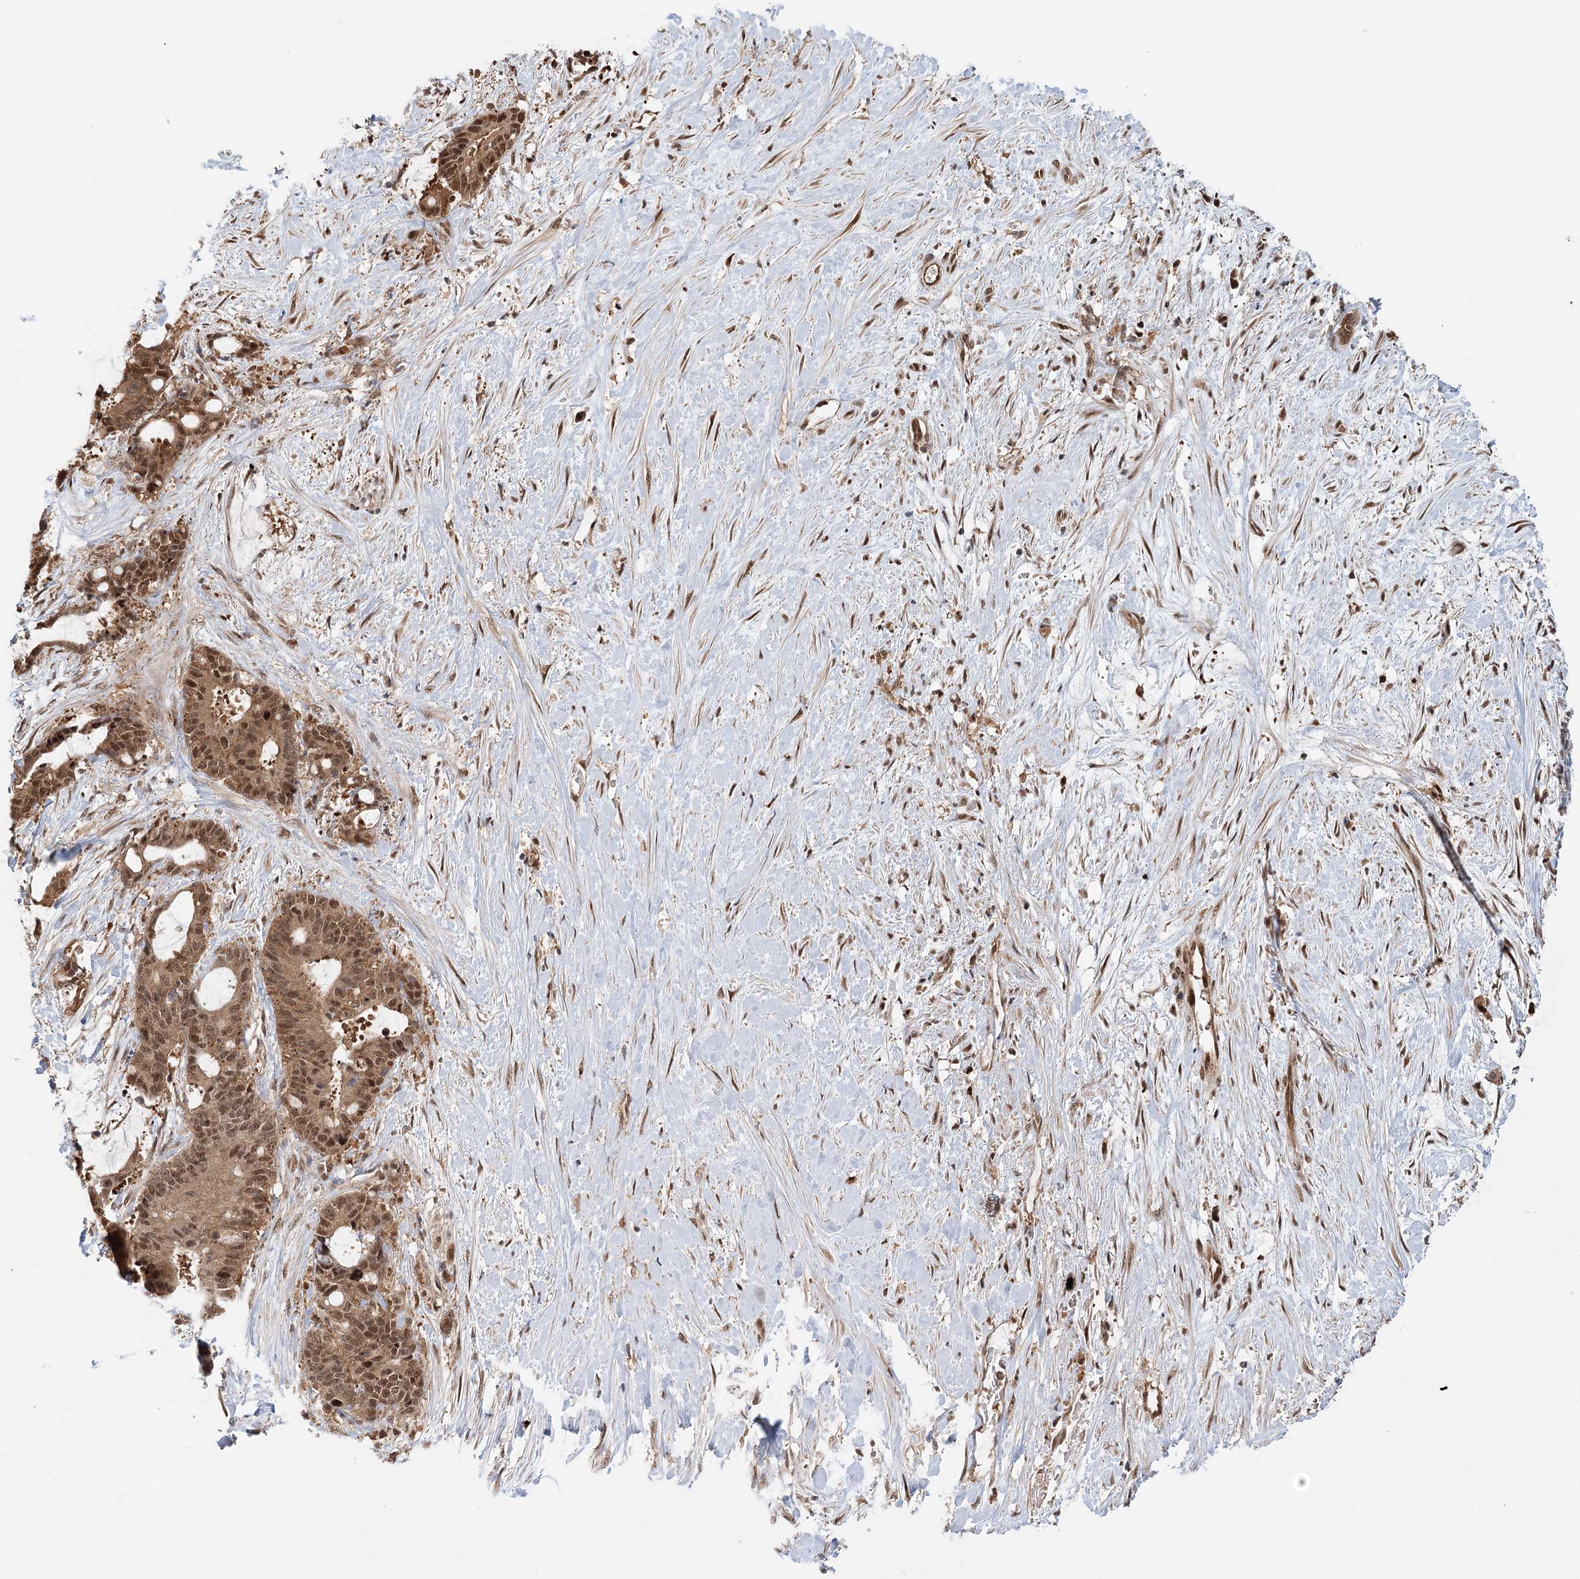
{"staining": {"intensity": "moderate", "quantity": ">75%", "location": "cytoplasmic/membranous,nuclear"}, "tissue": "liver cancer", "cell_type": "Tumor cells", "image_type": "cancer", "snomed": [{"axis": "morphology", "description": "Normal tissue, NOS"}, {"axis": "morphology", "description": "Cholangiocarcinoma"}, {"axis": "topography", "description": "Liver"}, {"axis": "topography", "description": "Peripheral nerve tissue"}], "caption": "A photomicrograph showing moderate cytoplasmic/membranous and nuclear expression in about >75% of tumor cells in liver cancer (cholangiocarcinoma), as visualized by brown immunohistochemical staining.", "gene": "N6AMT1", "patient": {"sex": "female", "age": 73}}